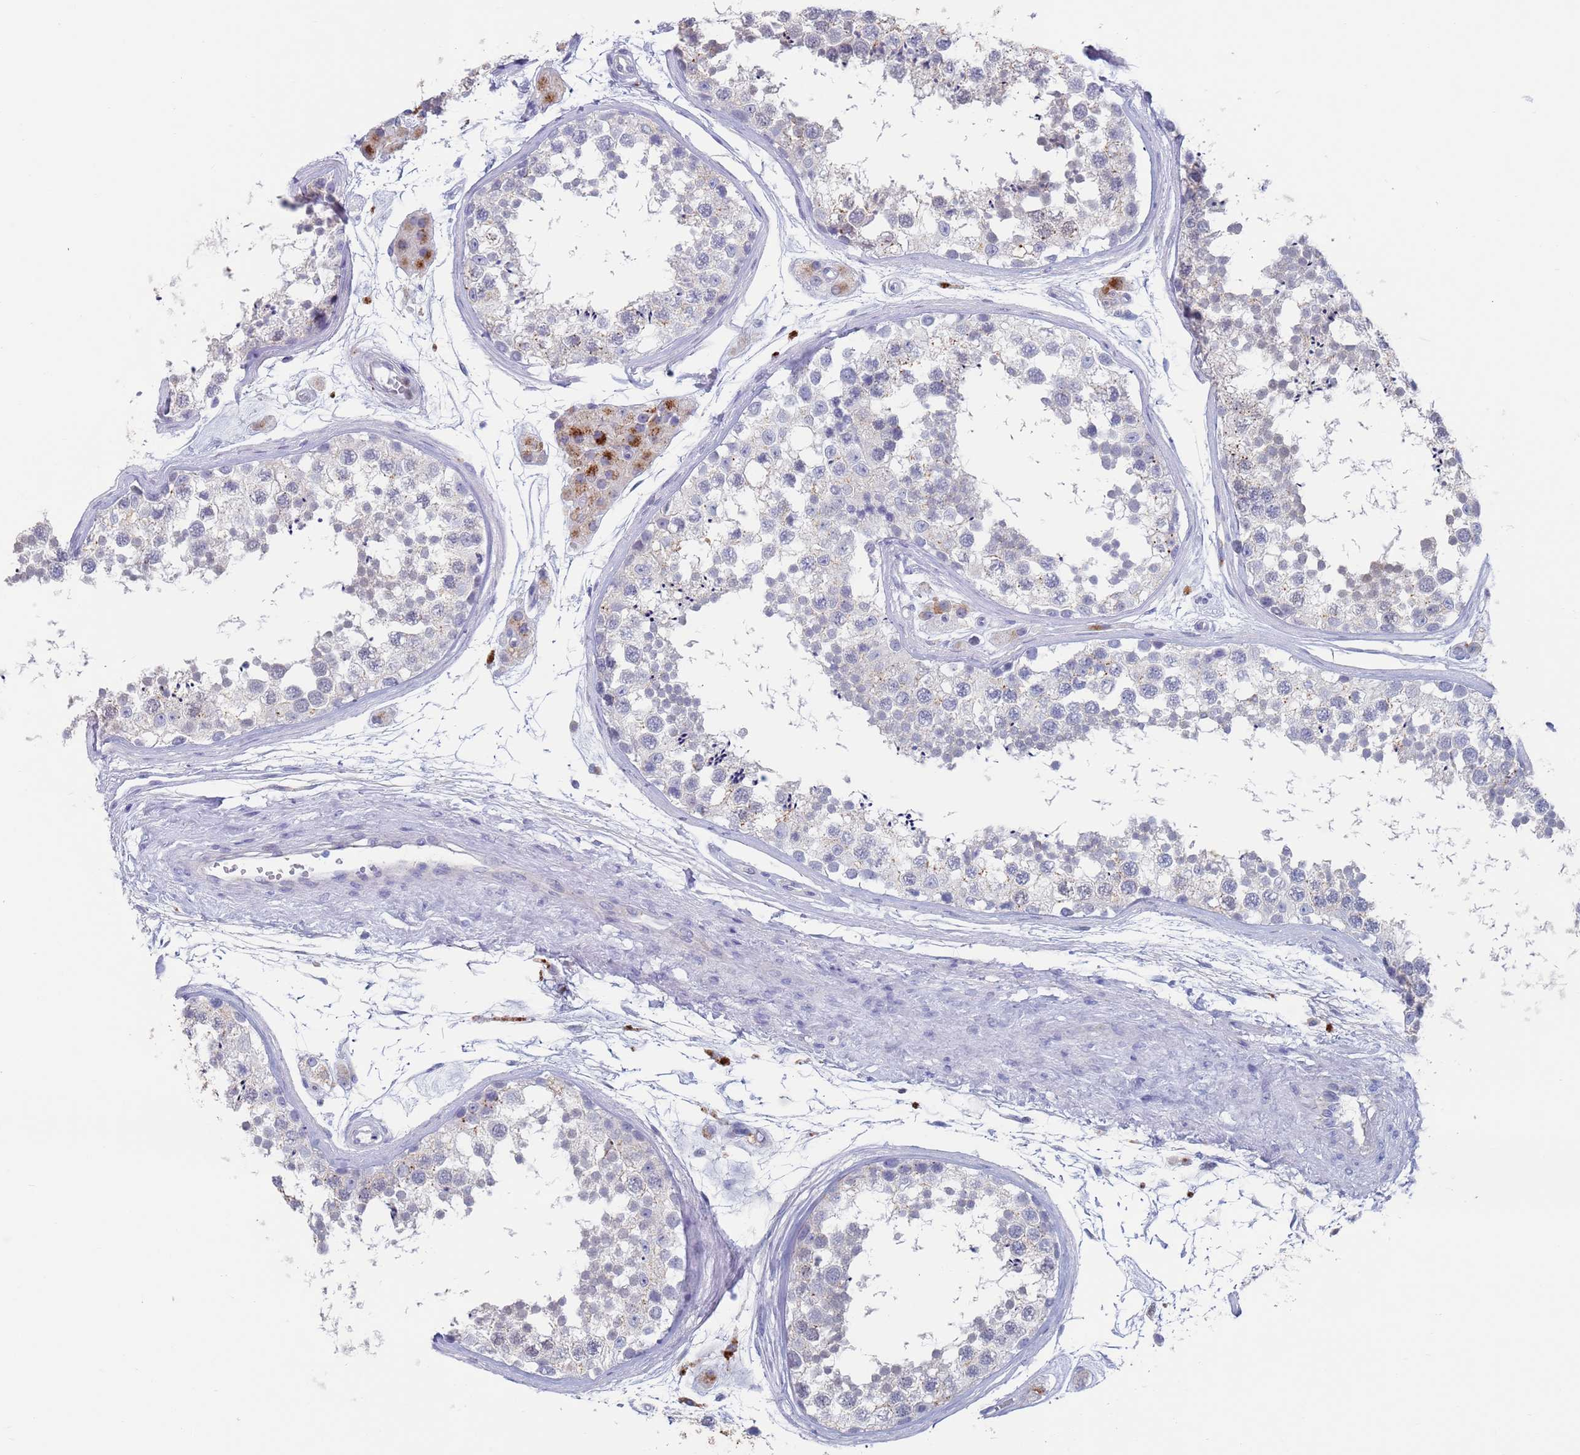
{"staining": {"intensity": "negative", "quantity": "none", "location": "none"}, "tissue": "testis", "cell_type": "Cells in seminiferous ducts", "image_type": "normal", "snomed": [{"axis": "morphology", "description": "Normal tissue, NOS"}, {"axis": "topography", "description": "Testis"}], "caption": "Cells in seminiferous ducts show no significant positivity in benign testis. (Stains: DAB immunohistochemistry (IHC) with hematoxylin counter stain, Microscopy: brightfield microscopy at high magnification).", "gene": "FUCA1", "patient": {"sex": "male", "age": 56}}